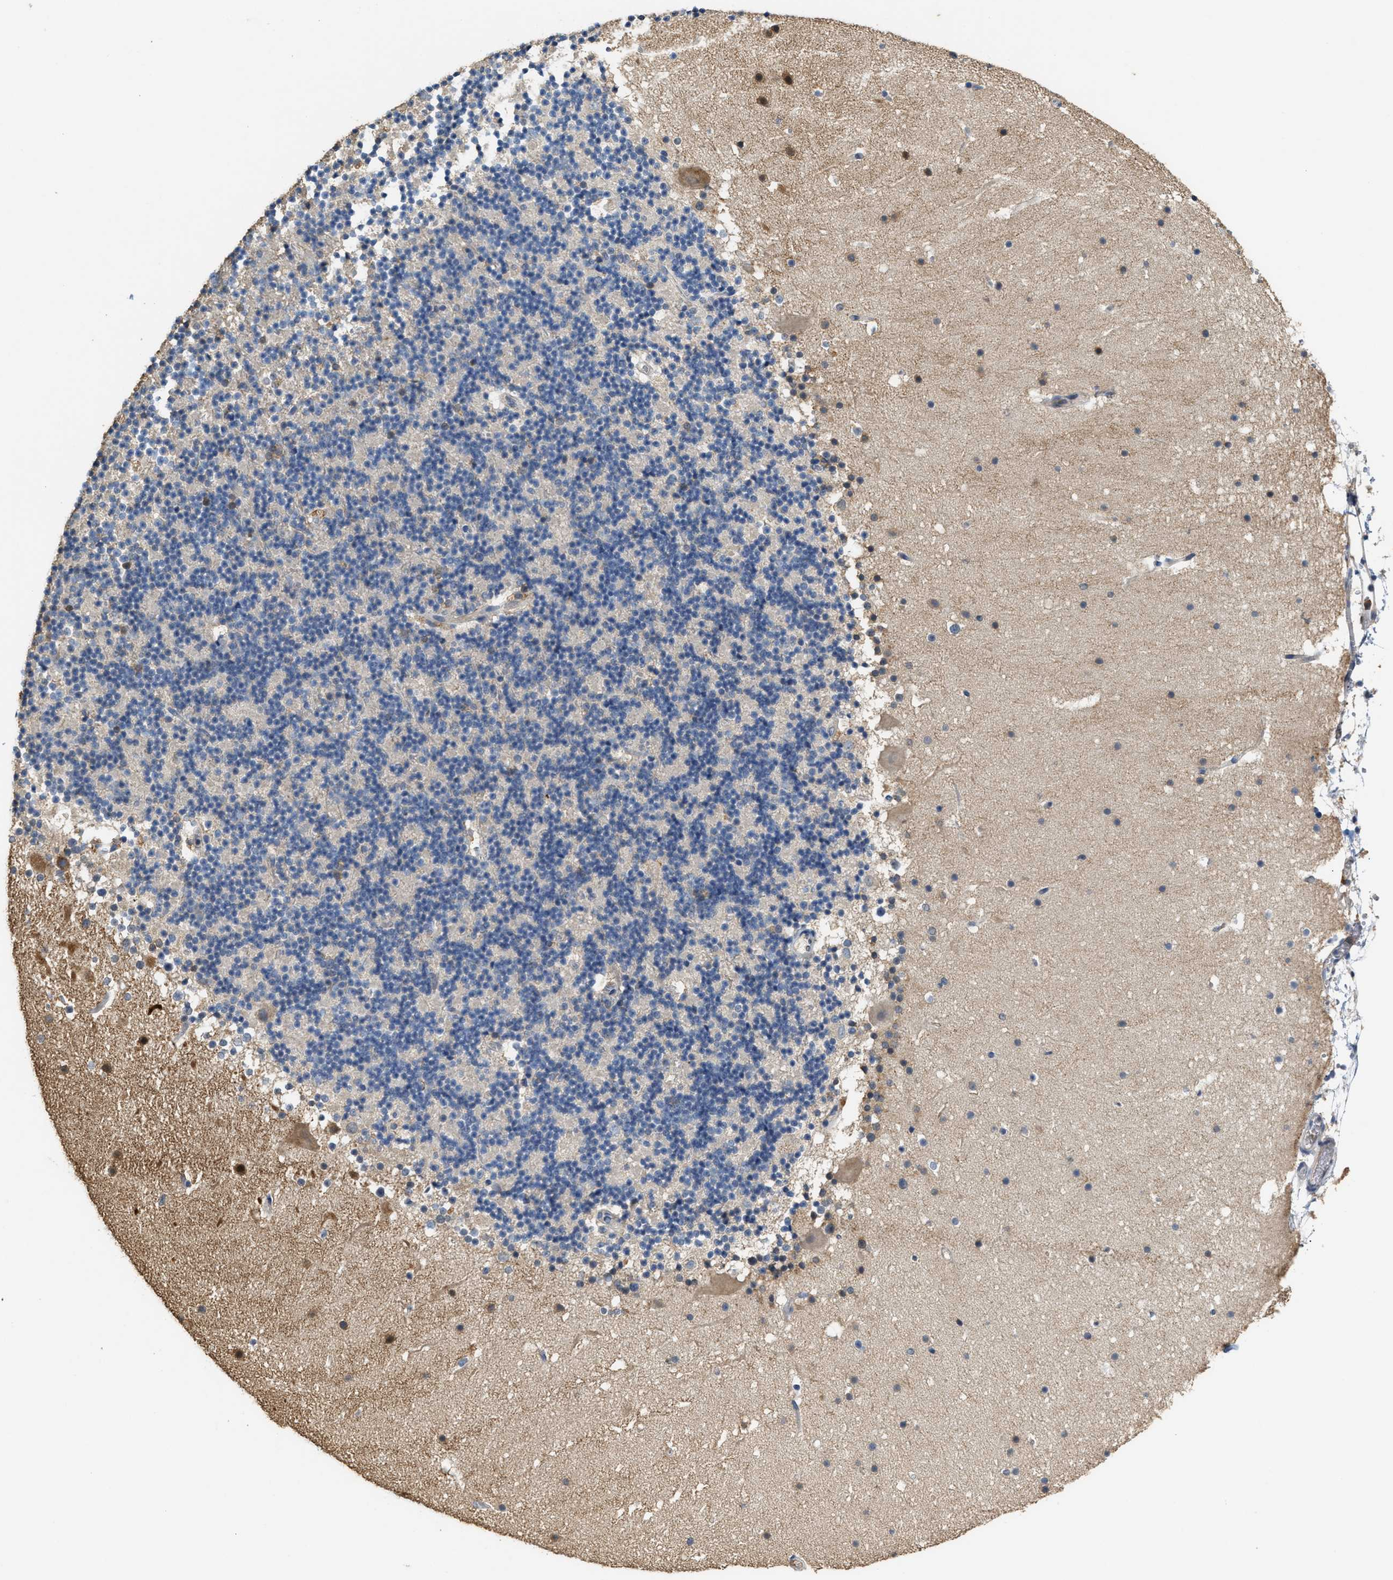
{"staining": {"intensity": "weak", "quantity": "<25%", "location": "cytoplasmic/membranous"}, "tissue": "cerebellum", "cell_type": "Cells in granular layer", "image_type": "normal", "snomed": [{"axis": "morphology", "description": "Normal tissue, NOS"}, {"axis": "topography", "description": "Cerebellum"}], "caption": "Immunohistochemistry (IHC) of unremarkable human cerebellum reveals no staining in cells in granular layer.", "gene": "GCN1", "patient": {"sex": "male", "age": 57}}